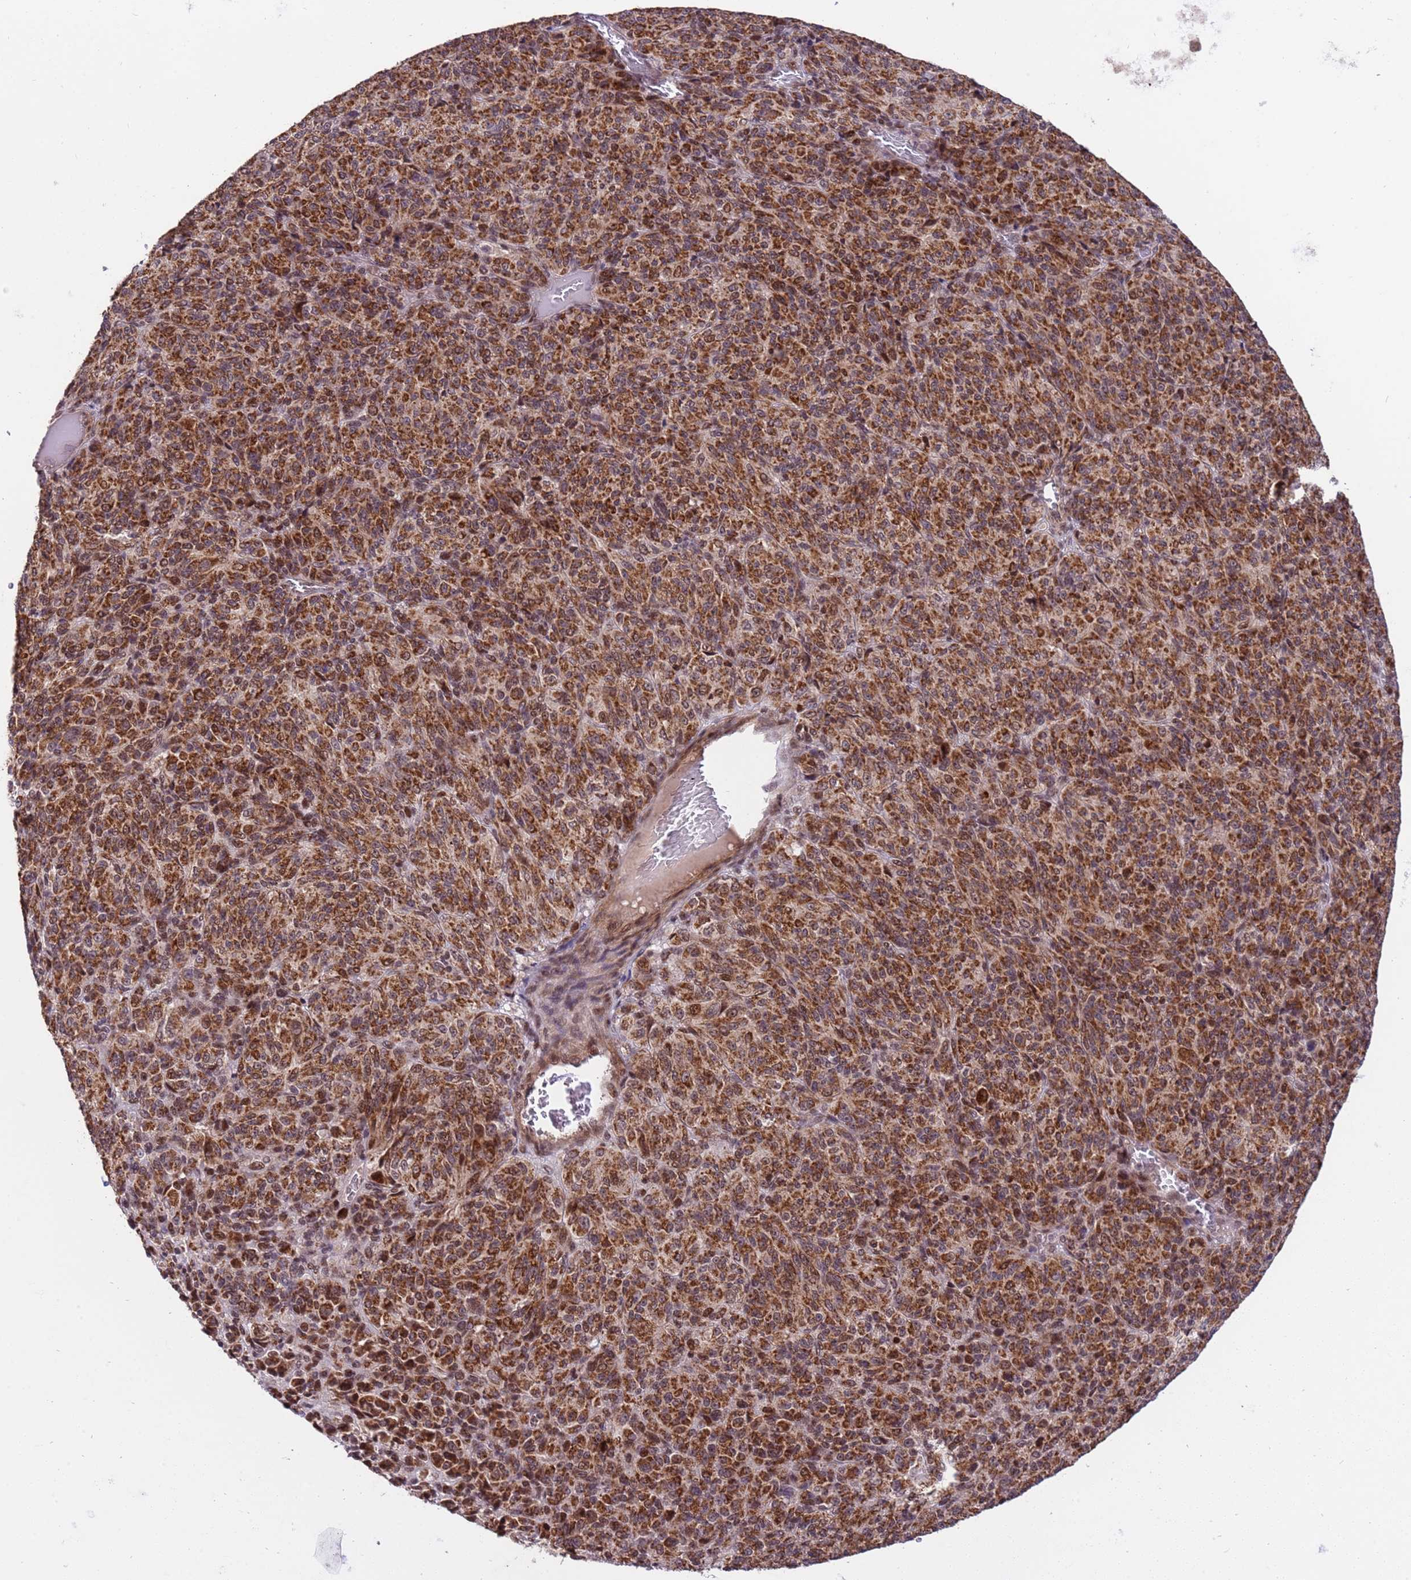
{"staining": {"intensity": "moderate", "quantity": ">75%", "location": "cytoplasmic/membranous,nuclear"}, "tissue": "melanoma", "cell_type": "Tumor cells", "image_type": "cancer", "snomed": [{"axis": "morphology", "description": "Malignant melanoma, Metastatic site"}, {"axis": "topography", "description": "Brain"}], "caption": "An immunohistochemistry (IHC) histopathology image of neoplastic tissue is shown. Protein staining in brown highlights moderate cytoplasmic/membranous and nuclear positivity in malignant melanoma (metastatic site) within tumor cells. The staining was performed using DAB (3,3'-diaminobenzidine) to visualize the protein expression in brown, while the nuclei were stained in blue with hematoxylin (Magnification: 20x).", "gene": "PPM1H", "patient": {"sex": "female", "age": 56}}